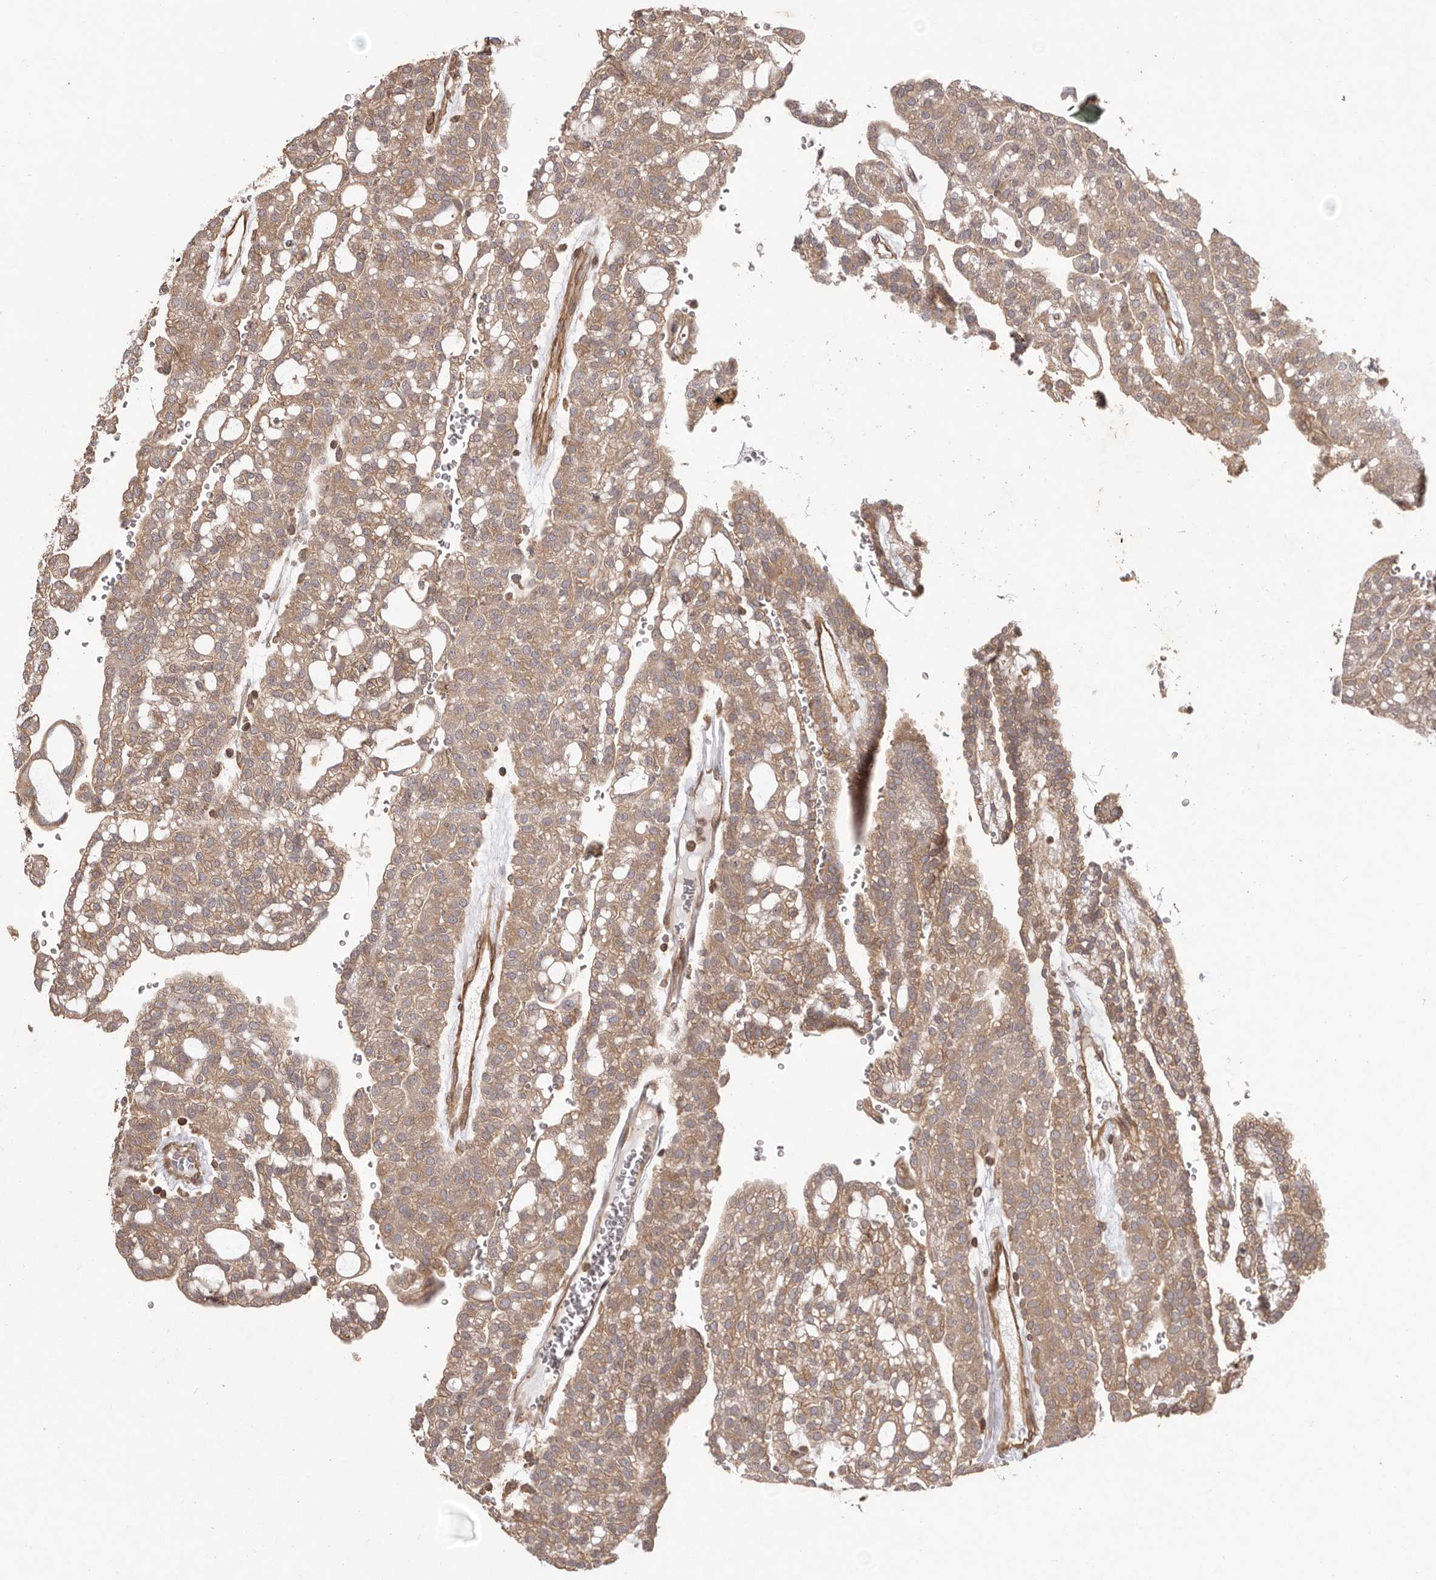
{"staining": {"intensity": "moderate", "quantity": ">75%", "location": "cytoplasmic/membranous"}, "tissue": "renal cancer", "cell_type": "Tumor cells", "image_type": "cancer", "snomed": [{"axis": "morphology", "description": "Adenocarcinoma, NOS"}, {"axis": "topography", "description": "Kidney"}], "caption": "A brown stain highlights moderate cytoplasmic/membranous staining of a protein in renal adenocarcinoma tumor cells. (DAB (3,3'-diaminobenzidine) = brown stain, brightfield microscopy at high magnification).", "gene": "NFKBIA", "patient": {"sex": "male", "age": 63}}